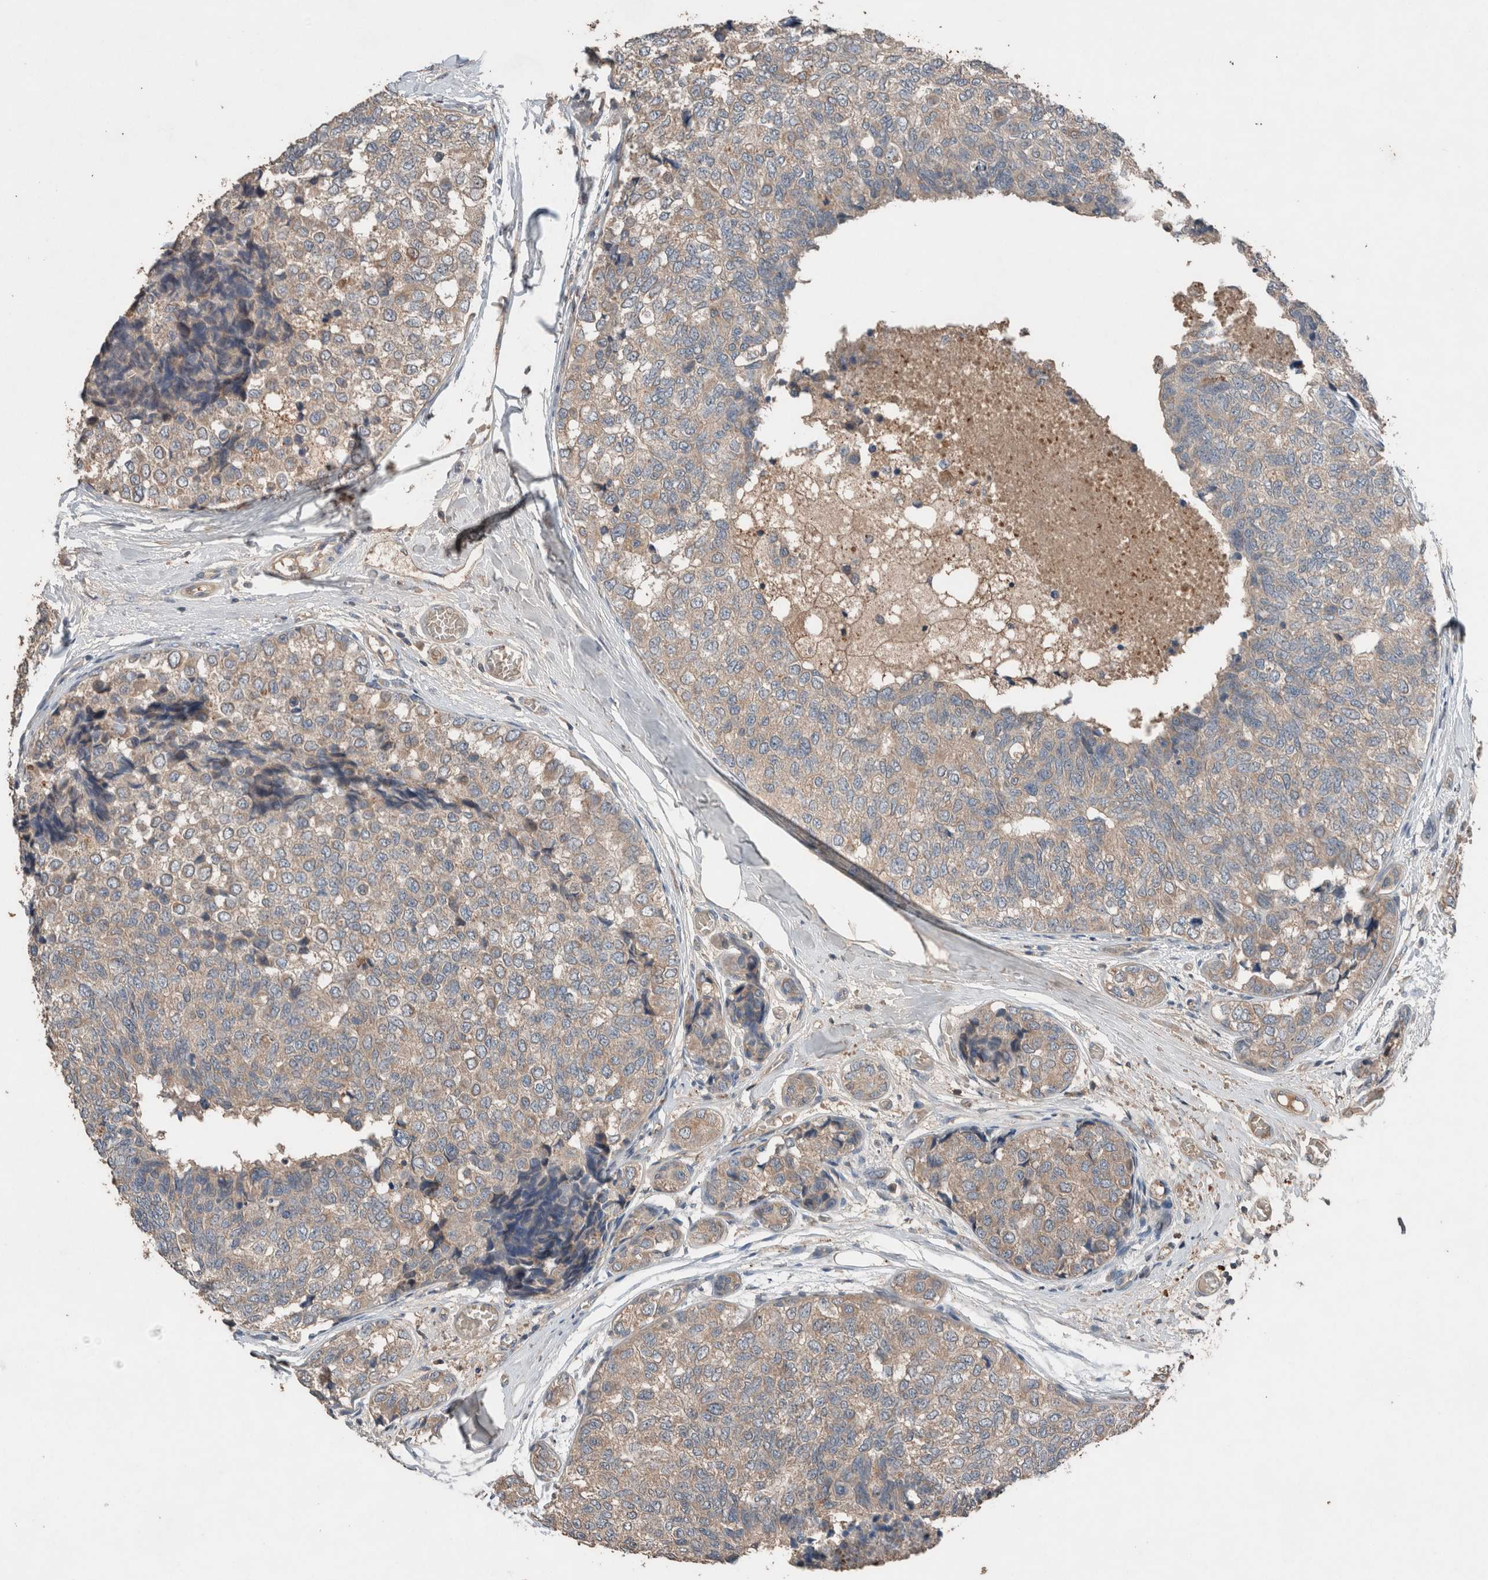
{"staining": {"intensity": "weak", "quantity": "<25%", "location": "cytoplasmic/membranous"}, "tissue": "breast cancer", "cell_type": "Tumor cells", "image_type": "cancer", "snomed": [{"axis": "morphology", "description": "Normal tissue, NOS"}, {"axis": "morphology", "description": "Duct carcinoma"}, {"axis": "topography", "description": "Breast"}], "caption": "Human invasive ductal carcinoma (breast) stained for a protein using immunohistochemistry (IHC) displays no positivity in tumor cells.", "gene": "UGCG", "patient": {"sex": "female", "age": 43}}